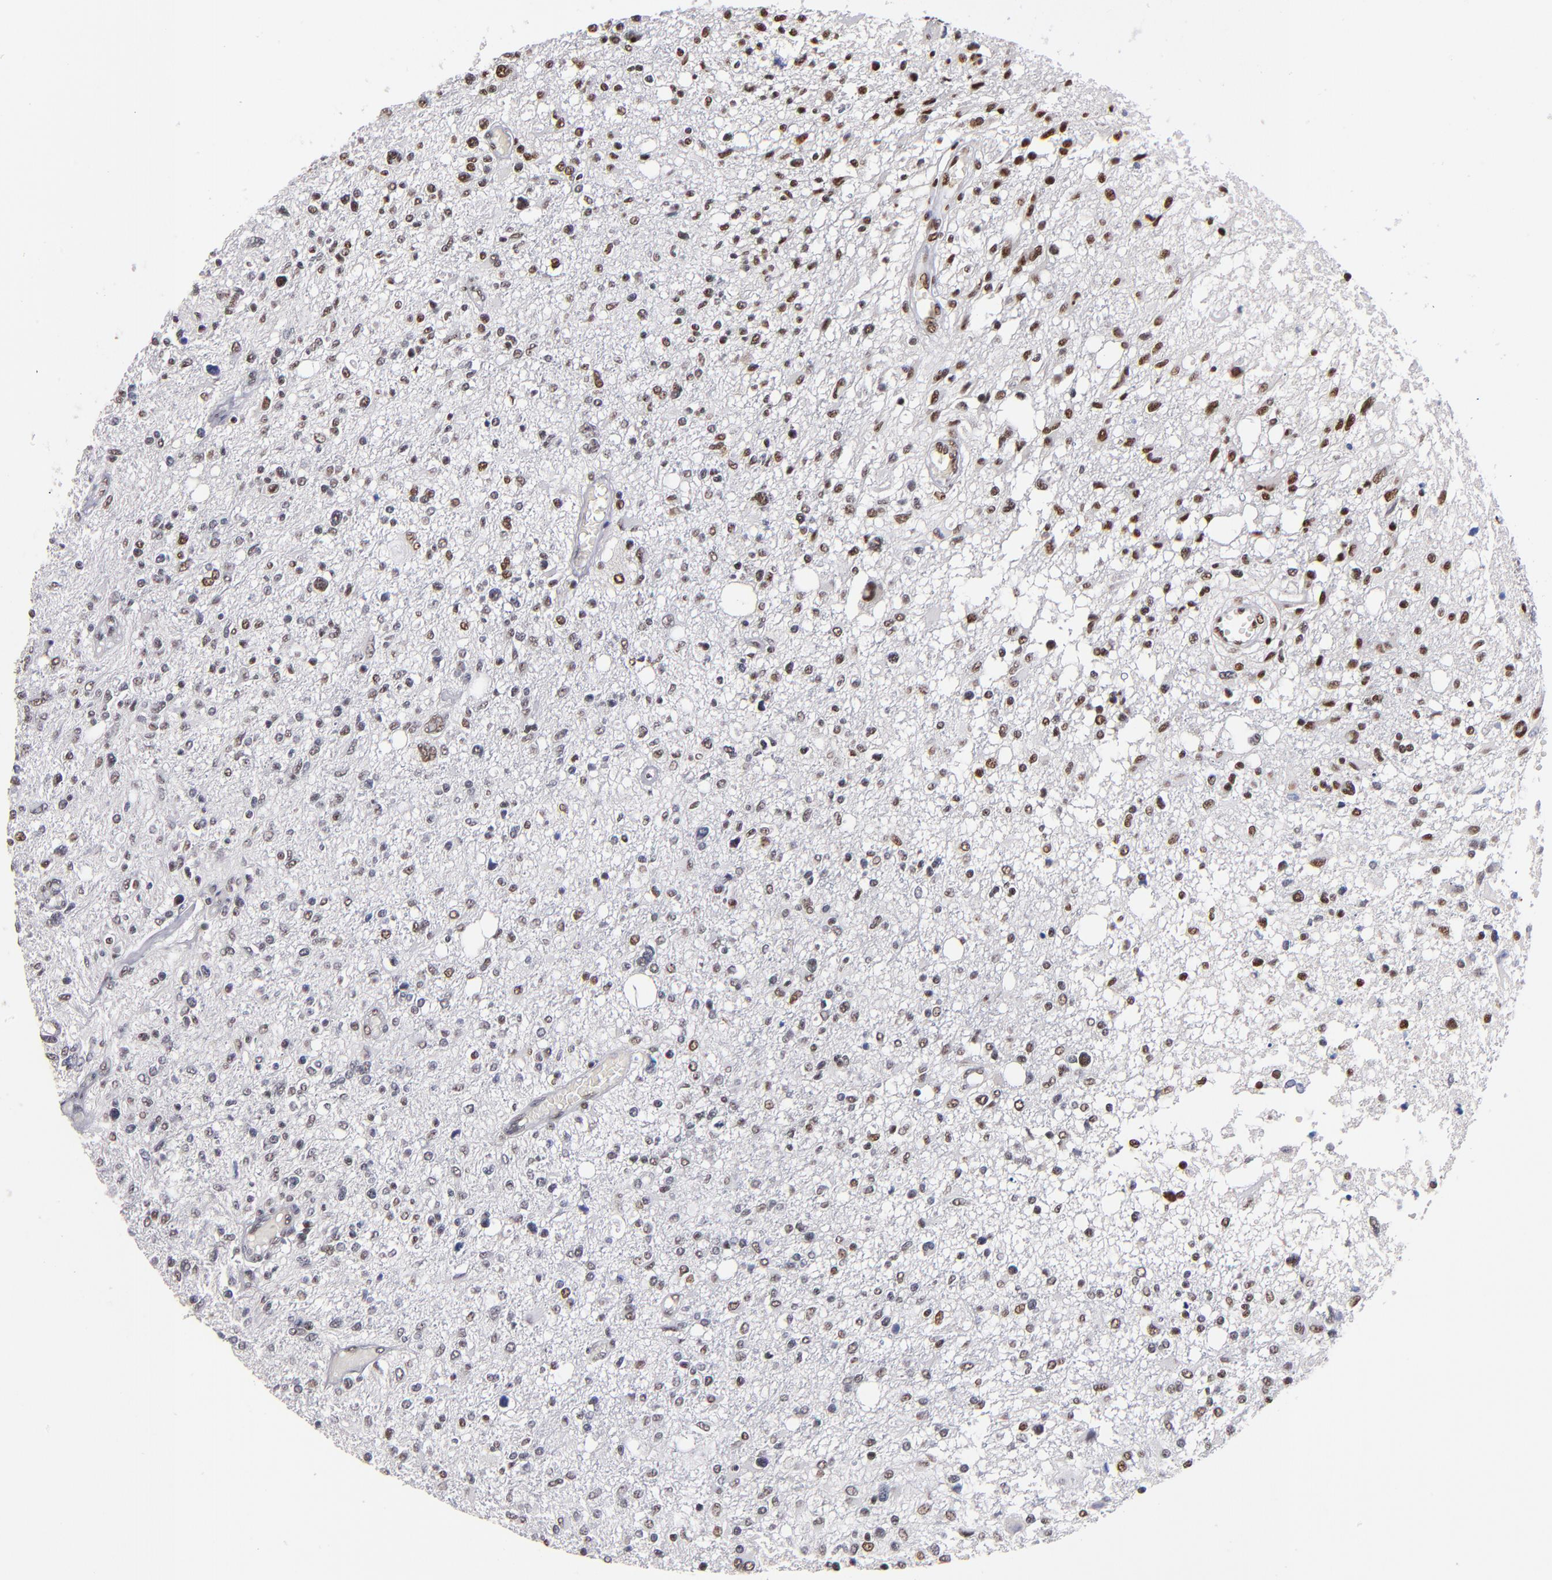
{"staining": {"intensity": "moderate", "quantity": "25%-75%", "location": "nuclear"}, "tissue": "glioma", "cell_type": "Tumor cells", "image_type": "cancer", "snomed": [{"axis": "morphology", "description": "Glioma, malignant, High grade"}, {"axis": "topography", "description": "Cerebral cortex"}], "caption": "Immunohistochemistry (DAB) staining of high-grade glioma (malignant) exhibits moderate nuclear protein positivity in about 25%-75% of tumor cells. The protein of interest is stained brown, and the nuclei are stained in blue (DAB IHC with brightfield microscopy, high magnification).", "gene": "MN1", "patient": {"sex": "male", "age": 76}}